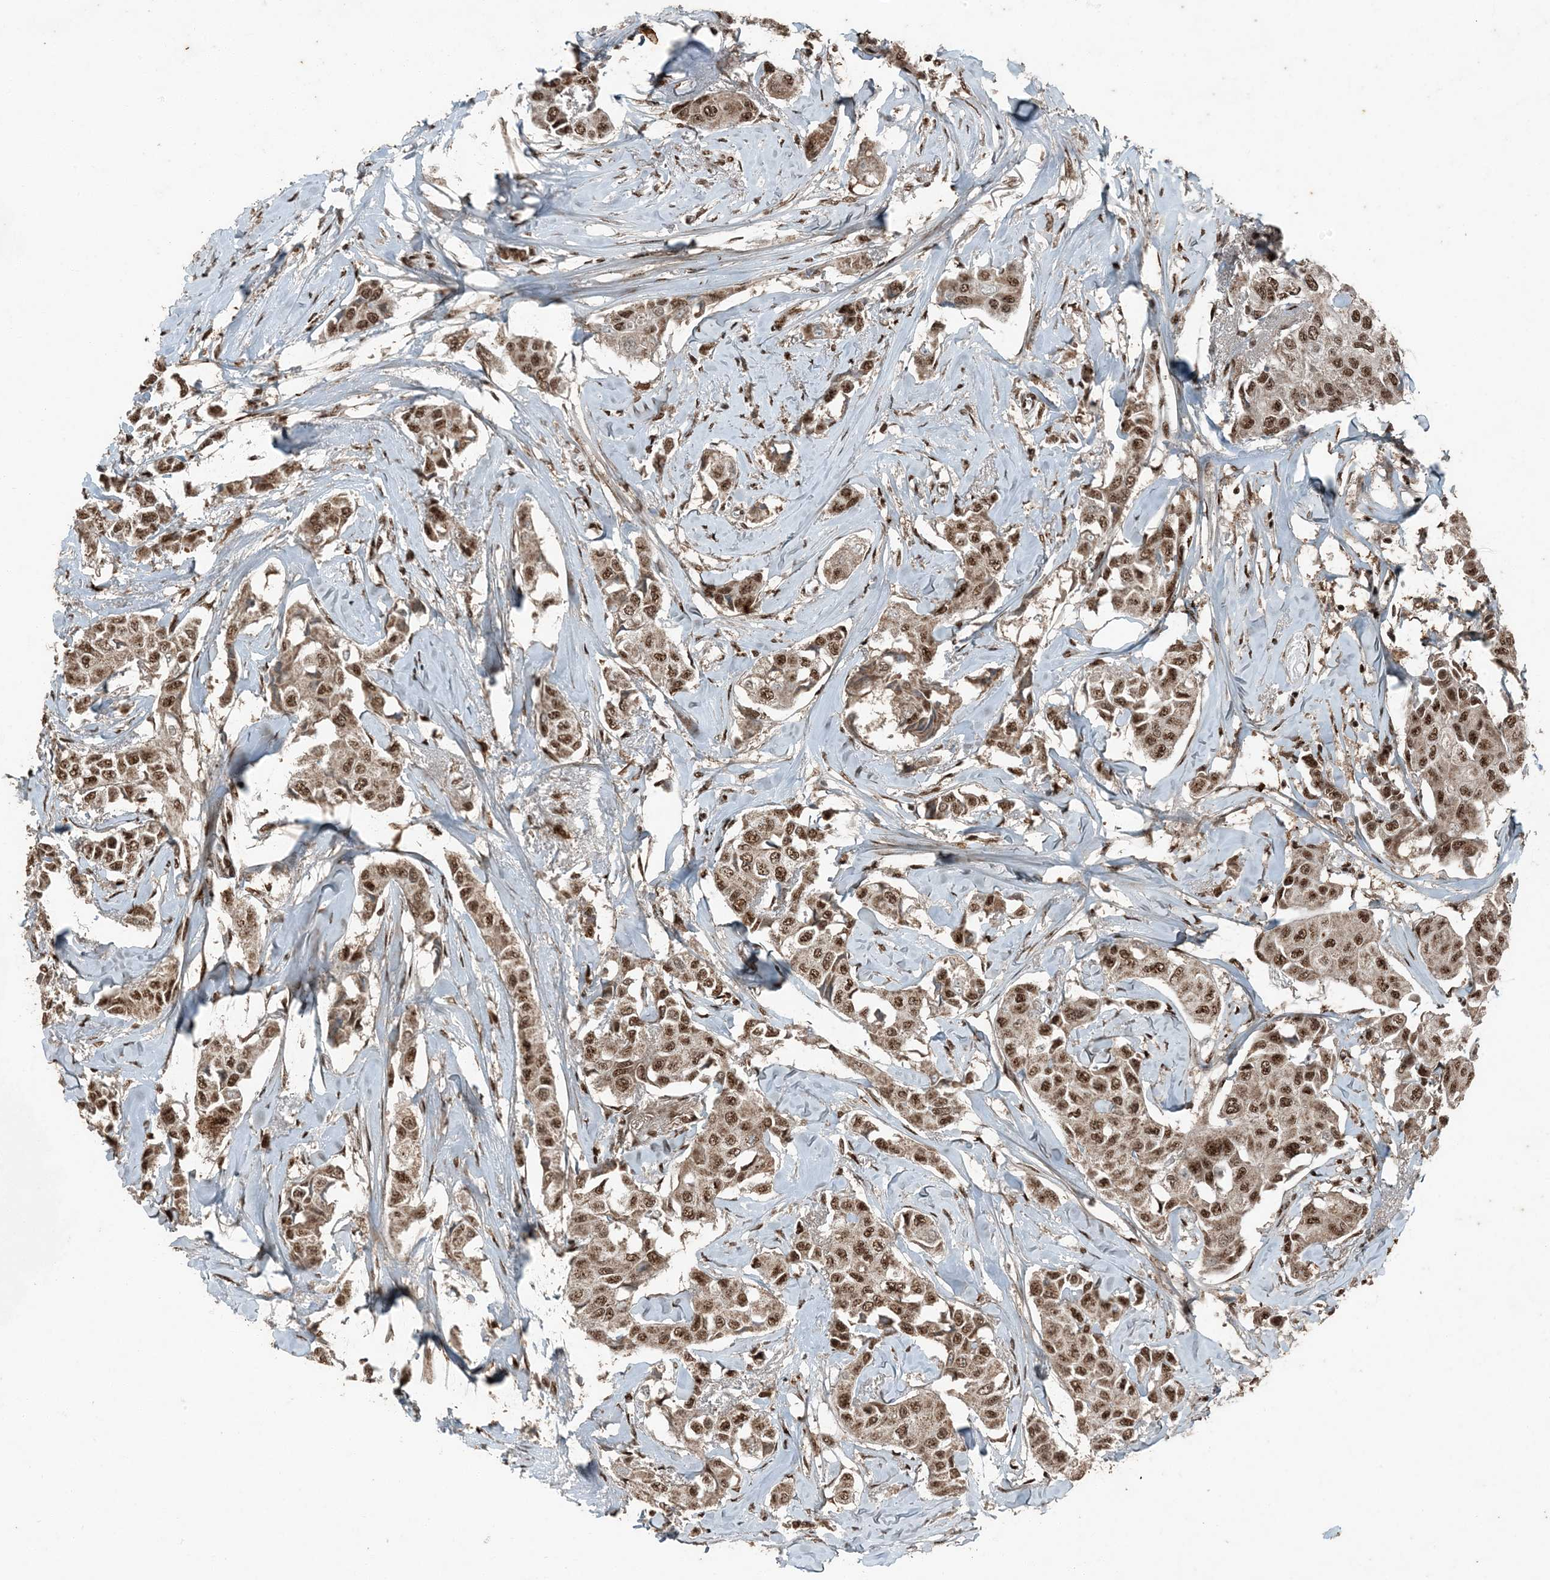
{"staining": {"intensity": "moderate", "quantity": ">75%", "location": "nuclear"}, "tissue": "breast cancer", "cell_type": "Tumor cells", "image_type": "cancer", "snomed": [{"axis": "morphology", "description": "Duct carcinoma"}, {"axis": "topography", "description": "Breast"}], "caption": "Immunohistochemistry micrograph of breast cancer stained for a protein (brown), which exhibits medium levels of moderate nuclear positivity in approximately >75% of tumor cells.", "gene": "TADA2B", "patient": {"sex": "female", "age": 80}}